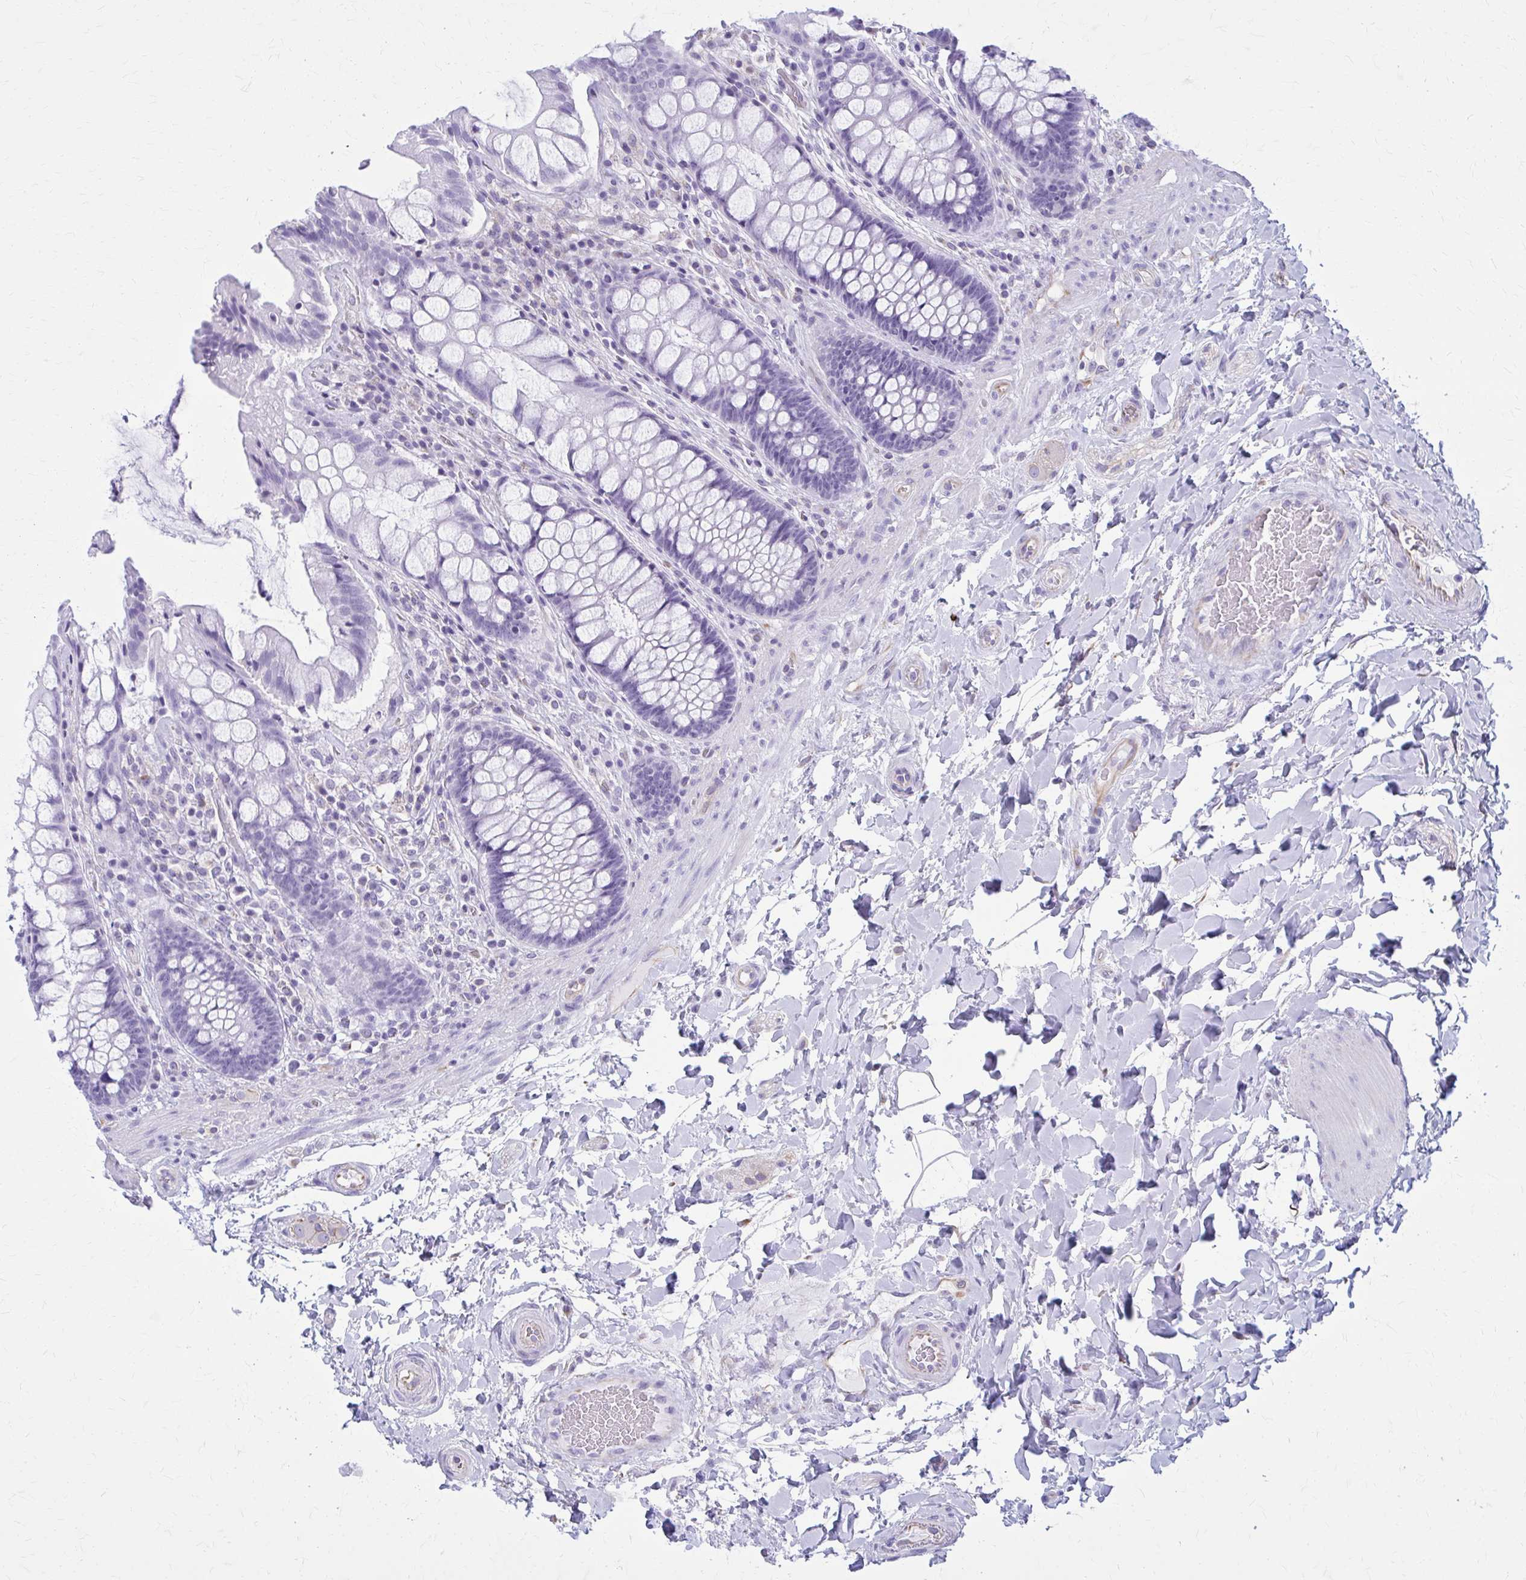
{"staining": {"intensity": "negative", "quantity": "none", "location": "none"}, "tissue": "rectum", "cell_type": "Glandular cells", "image_type": "normal", "snomed": [{"axis": "morphology", "description": "Normal tissue, NOS"}, {"axis": "topography", "description": "Rectum"}], "caption": "This is a image of IHC staining of benign rectum, which shows no positivity in glandular cells. The staining was performed using DAB (3,3'-diaminobenzidine) to visualize the protein expression in brown, while the nuclei were stained in blue with hematoxylin (Magnification: 20x).", "gene": "GFAP", "patient": {"sex": "female", "age": 58}}